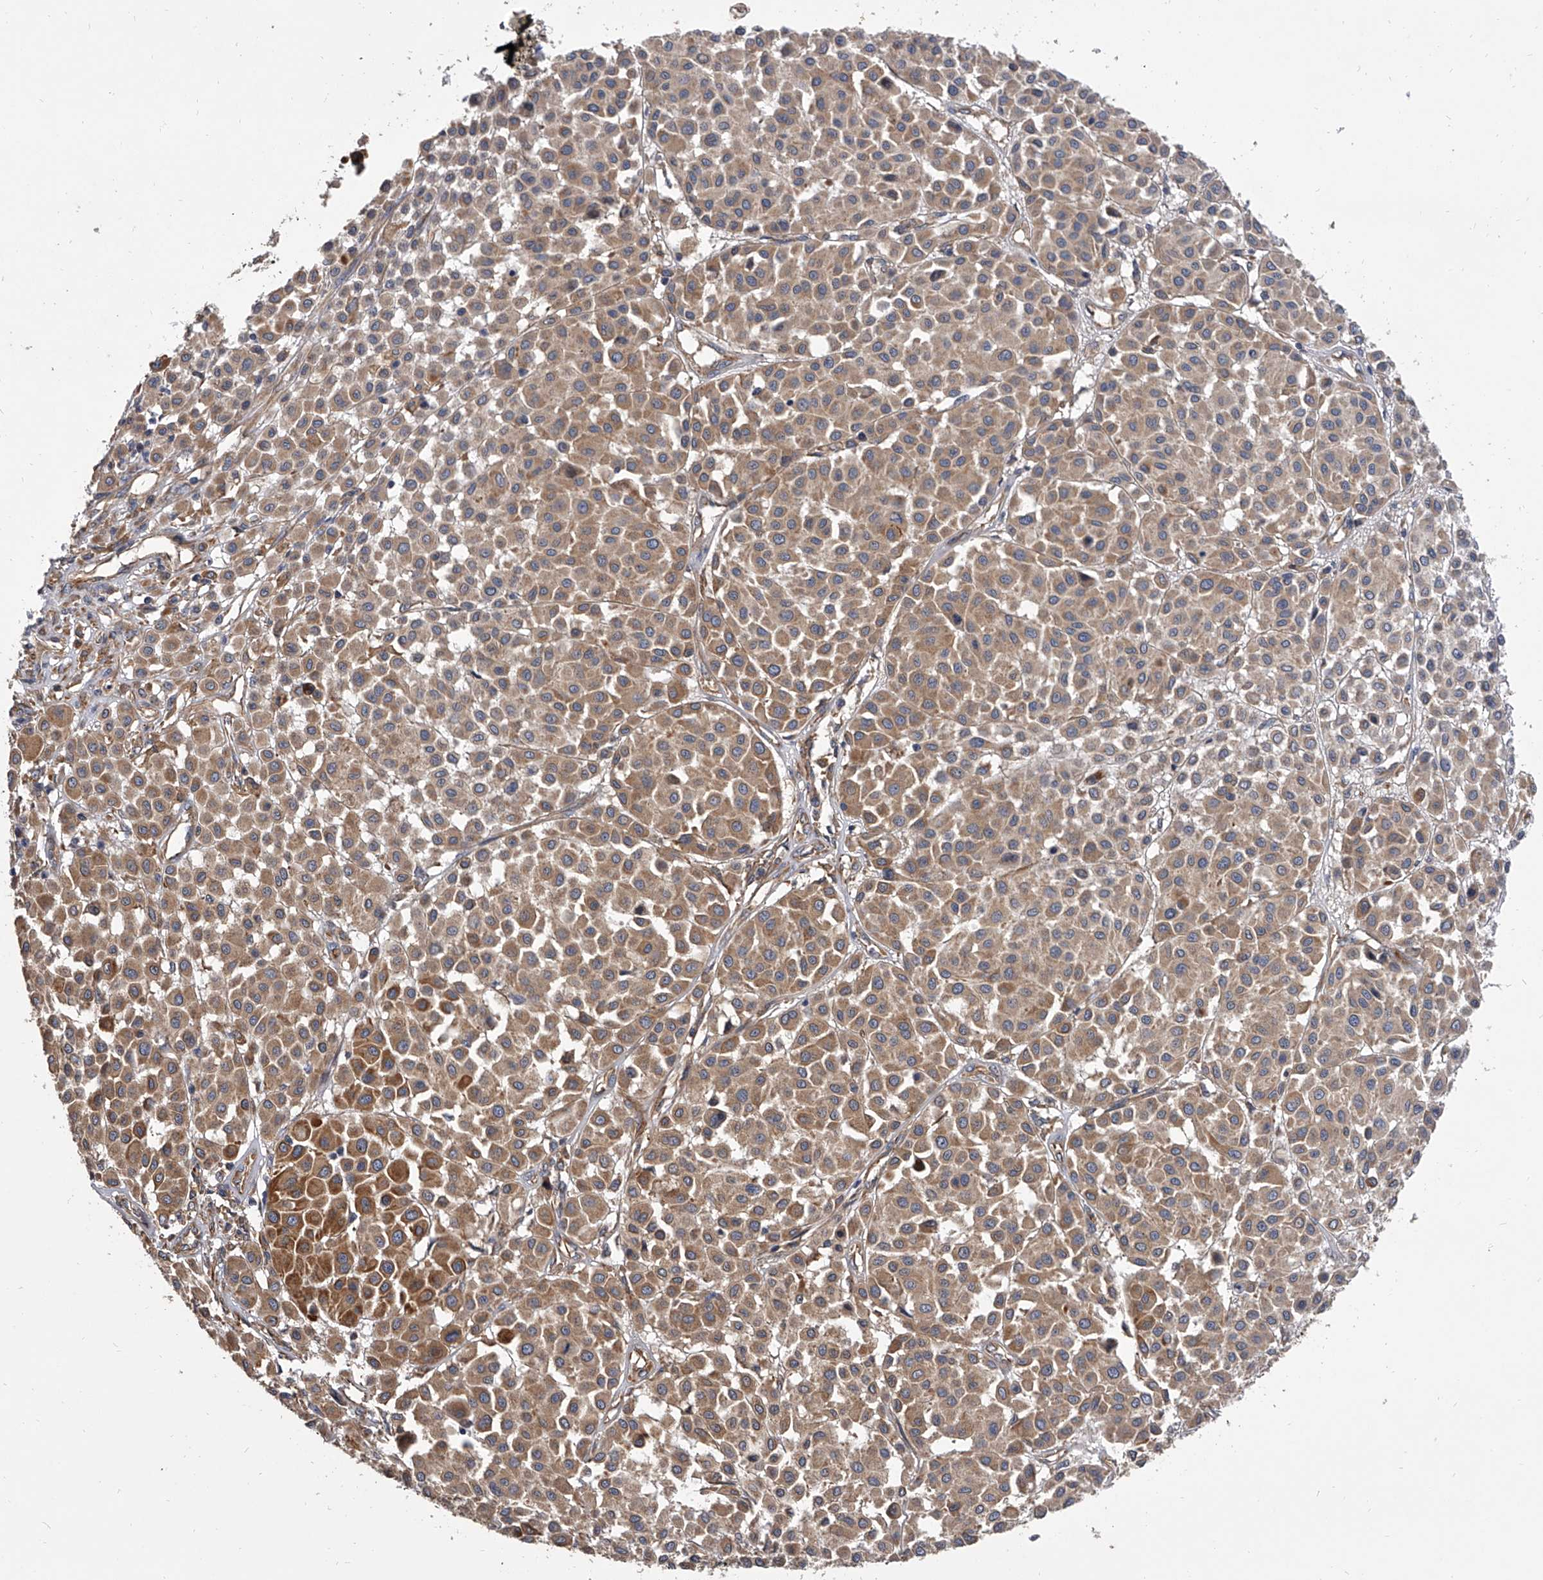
{"staining": {"intensity": "weak", "quantity": ">75%", "location": "cytoplasmic/membranous"}, "tissue": "melanoma", "cell_type": "Tumor cells", "image_type": "cancer", "snomed": [{"axis": "morphology", "description": "Malignant melanoma, Metastatic site"}, {"axis": "topography", "description": "Soft tissue"}], "caption": "Immunohistochemical staining of malignant melanoma (metastatic site) exhibits low levels of weak cytoplasmic/membranous protein staining in approximately >75% of tumor cells.", "gene": "EXOC4", "patient": {"sex": "male", "age": 41}}